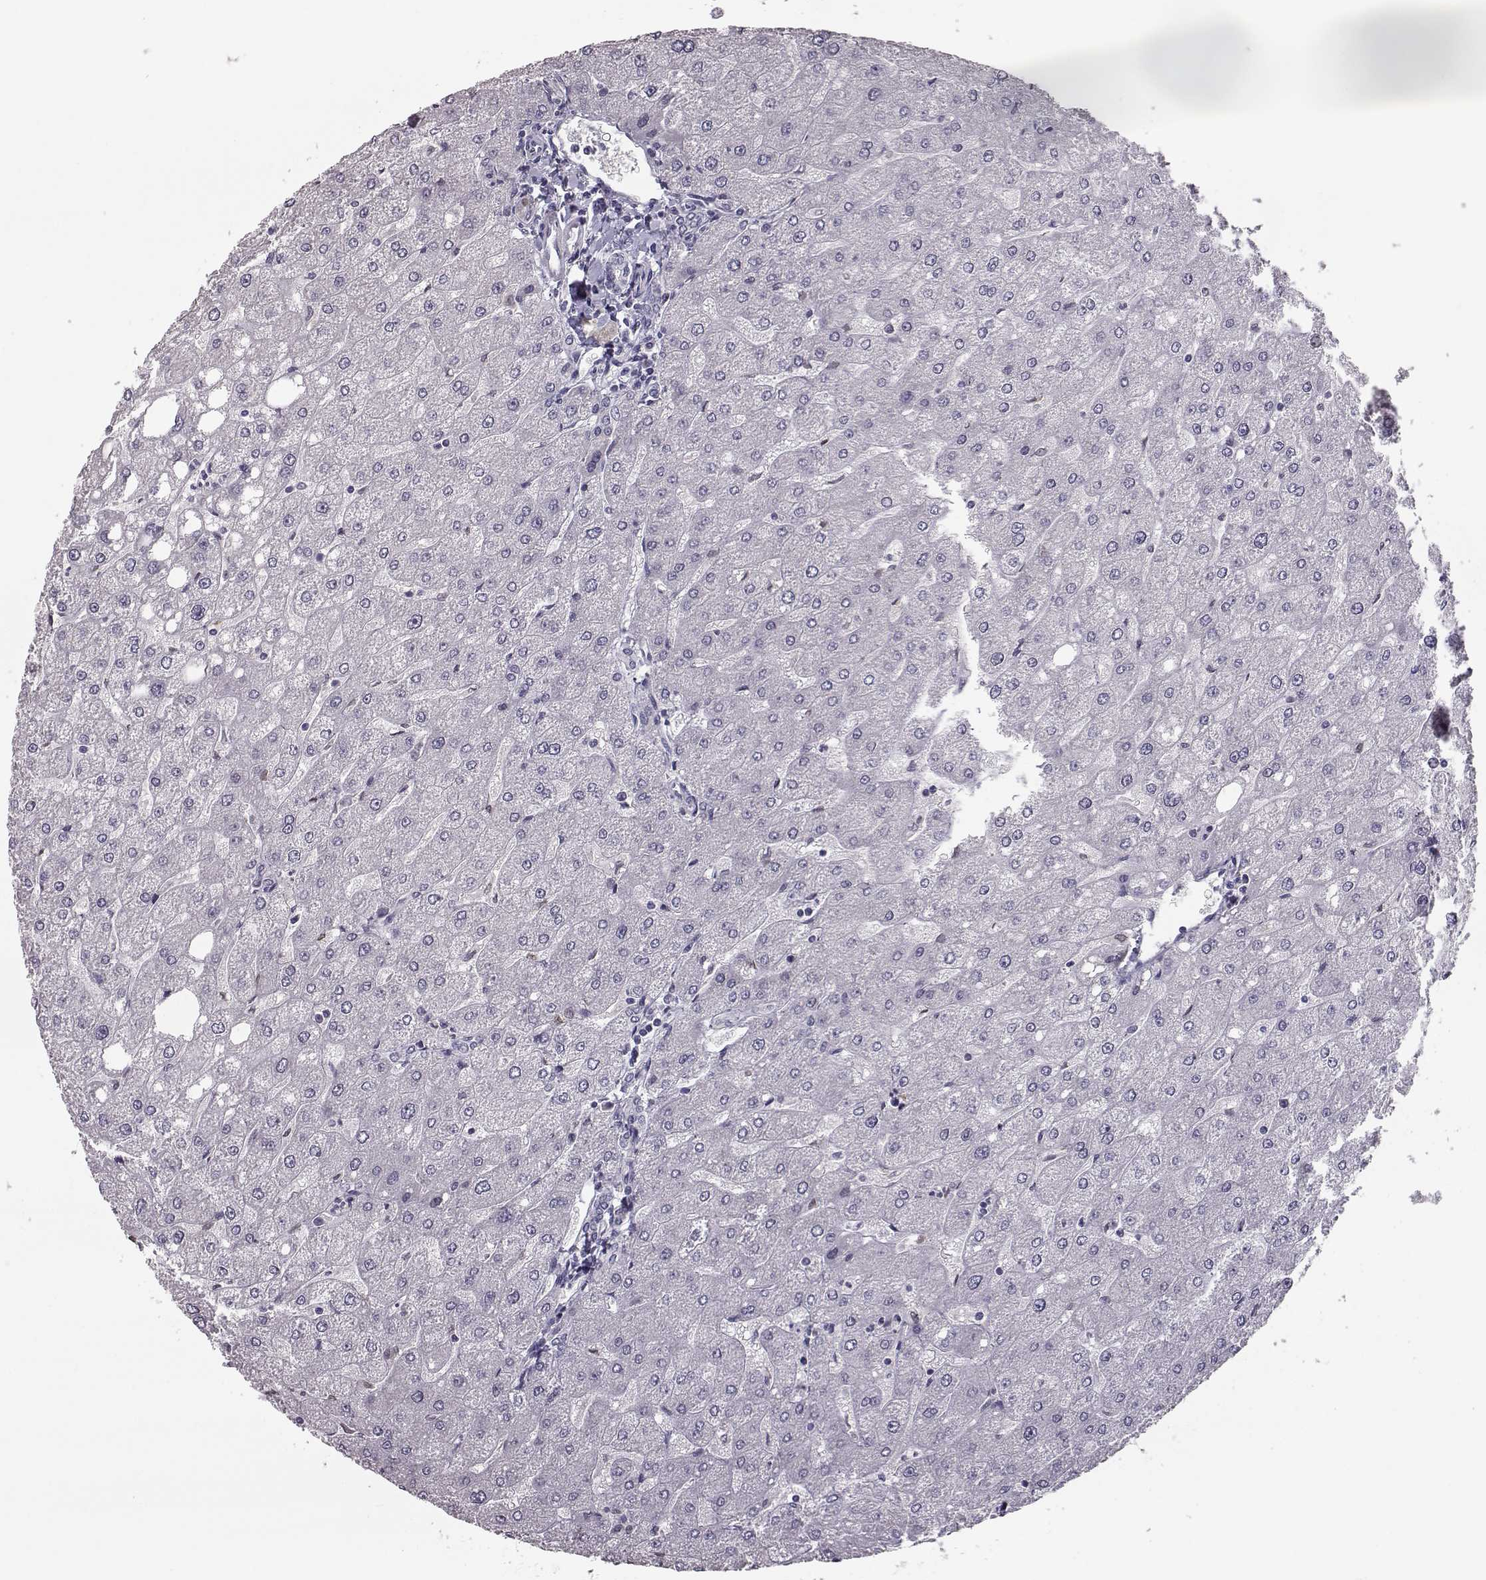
{"staining": {"intensity": "negative", "quantity": "none", "location": "none"}, "tissue": "liver", "cell_type": "Cholangiocytes", "image_type": "normal", "snomed": [{"axis": "morphology", "description": "Normal tissue, NOS"}, {"axis": "topography", "description": "Liver"}], "caption": "DAB (3,3'-diaminobenzidine) immunohistochemical staining of benign liver displays no significant positivity in cholangiocytes. (IHC, brightfield microscopy, high magnification).", "gene": "NUP37", "patient": {"sex": "male", "age": 67}}